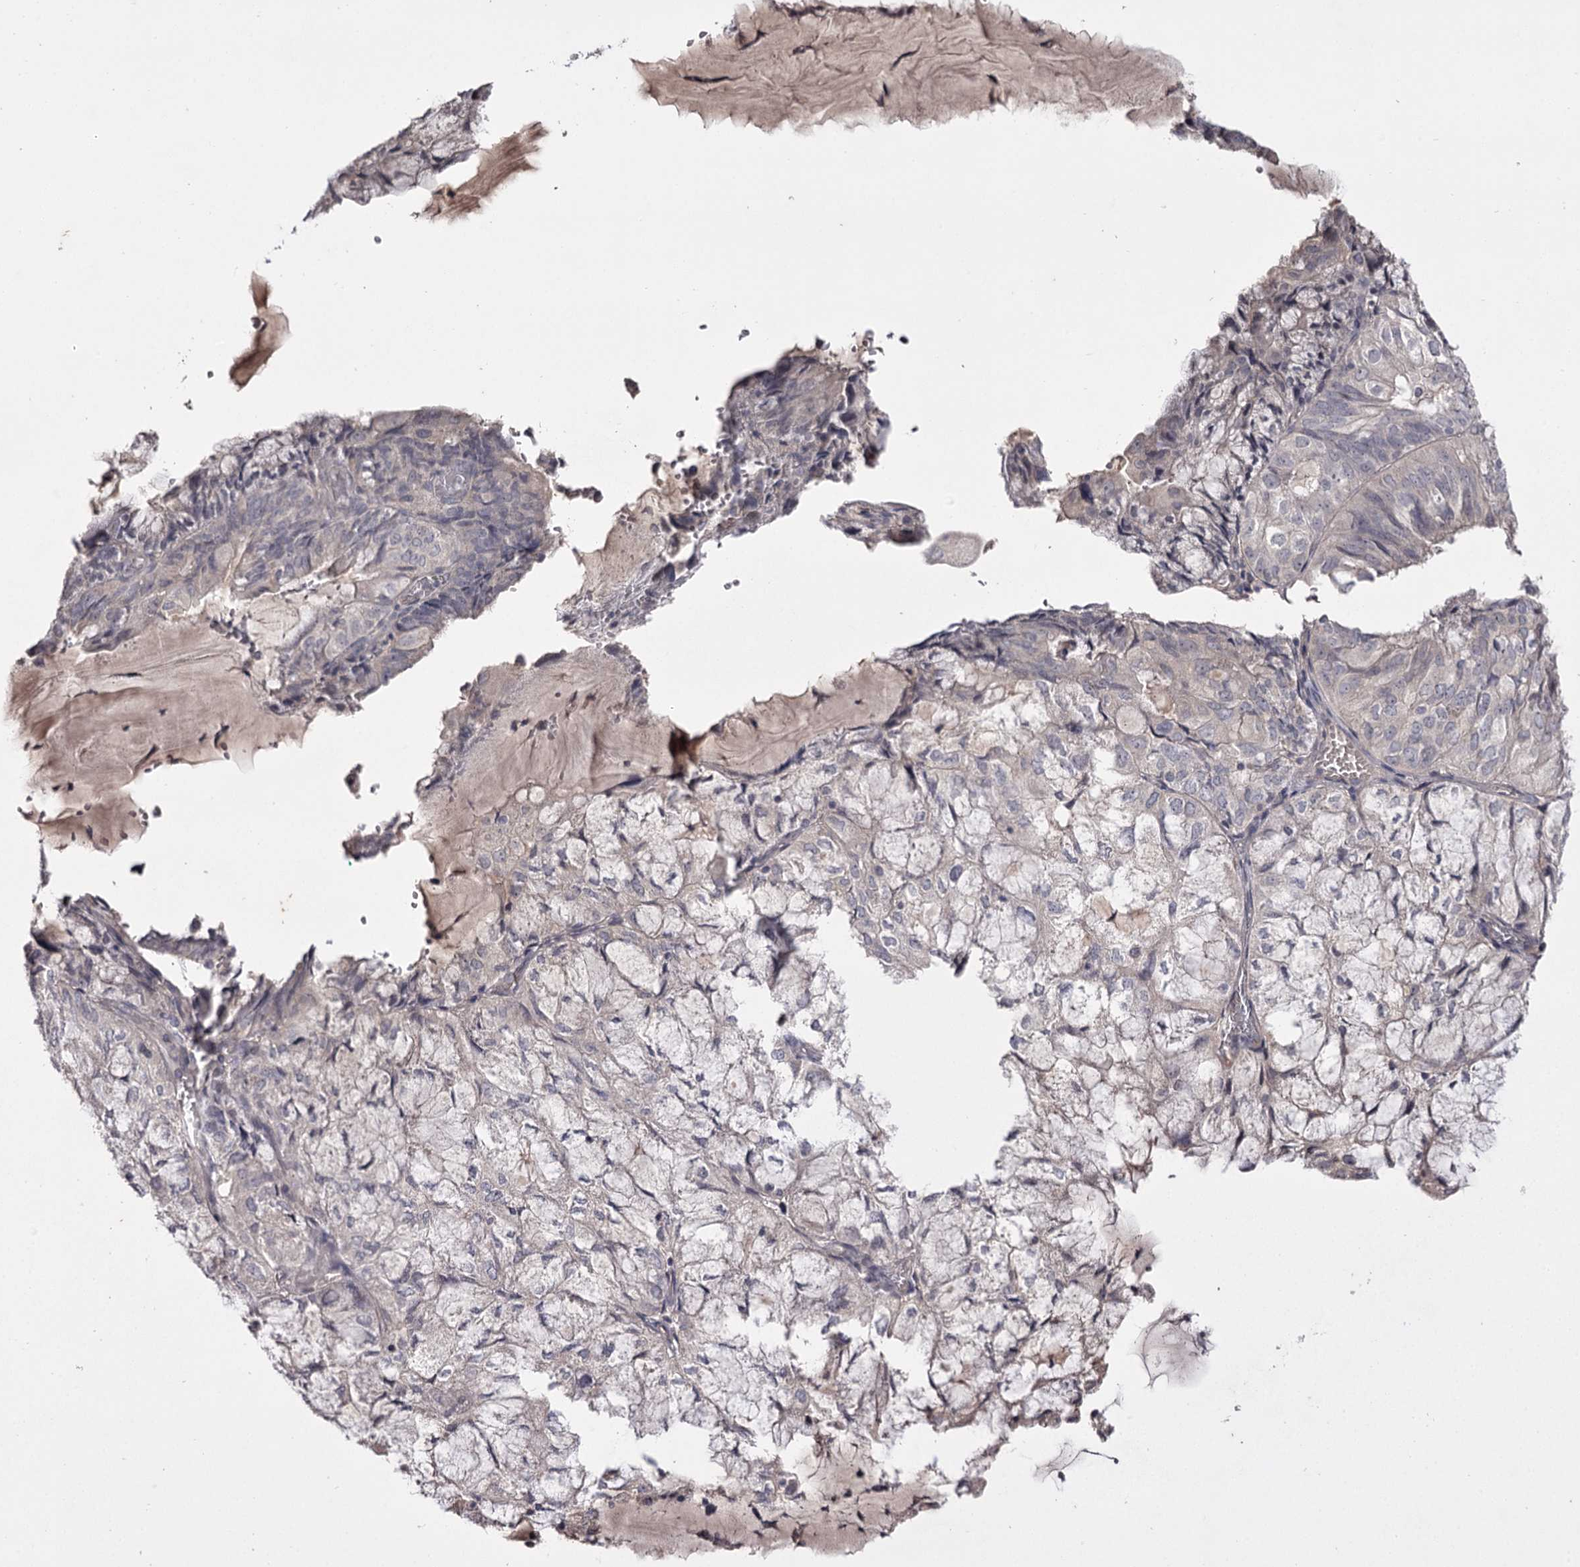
{"staining": {"intensity": "negative", "quantity": "none", "location": "none"}, "tissue": "endometrial cancer", "cell_type": "Tumor cells", "image_type": "cancer", "snomed": [{"axis": "morphology", "description": "Adenocarcinoma, NOS"}, {"axis": "topography", "description": "Endometrium"}], "caption": "Immunohistochemical staining of endometrial cancer (adenocarcinoma) reveals no significant staining in tumor cells.", "gene": "PRM2", "patient": {"sex": "female", "age": 81}}